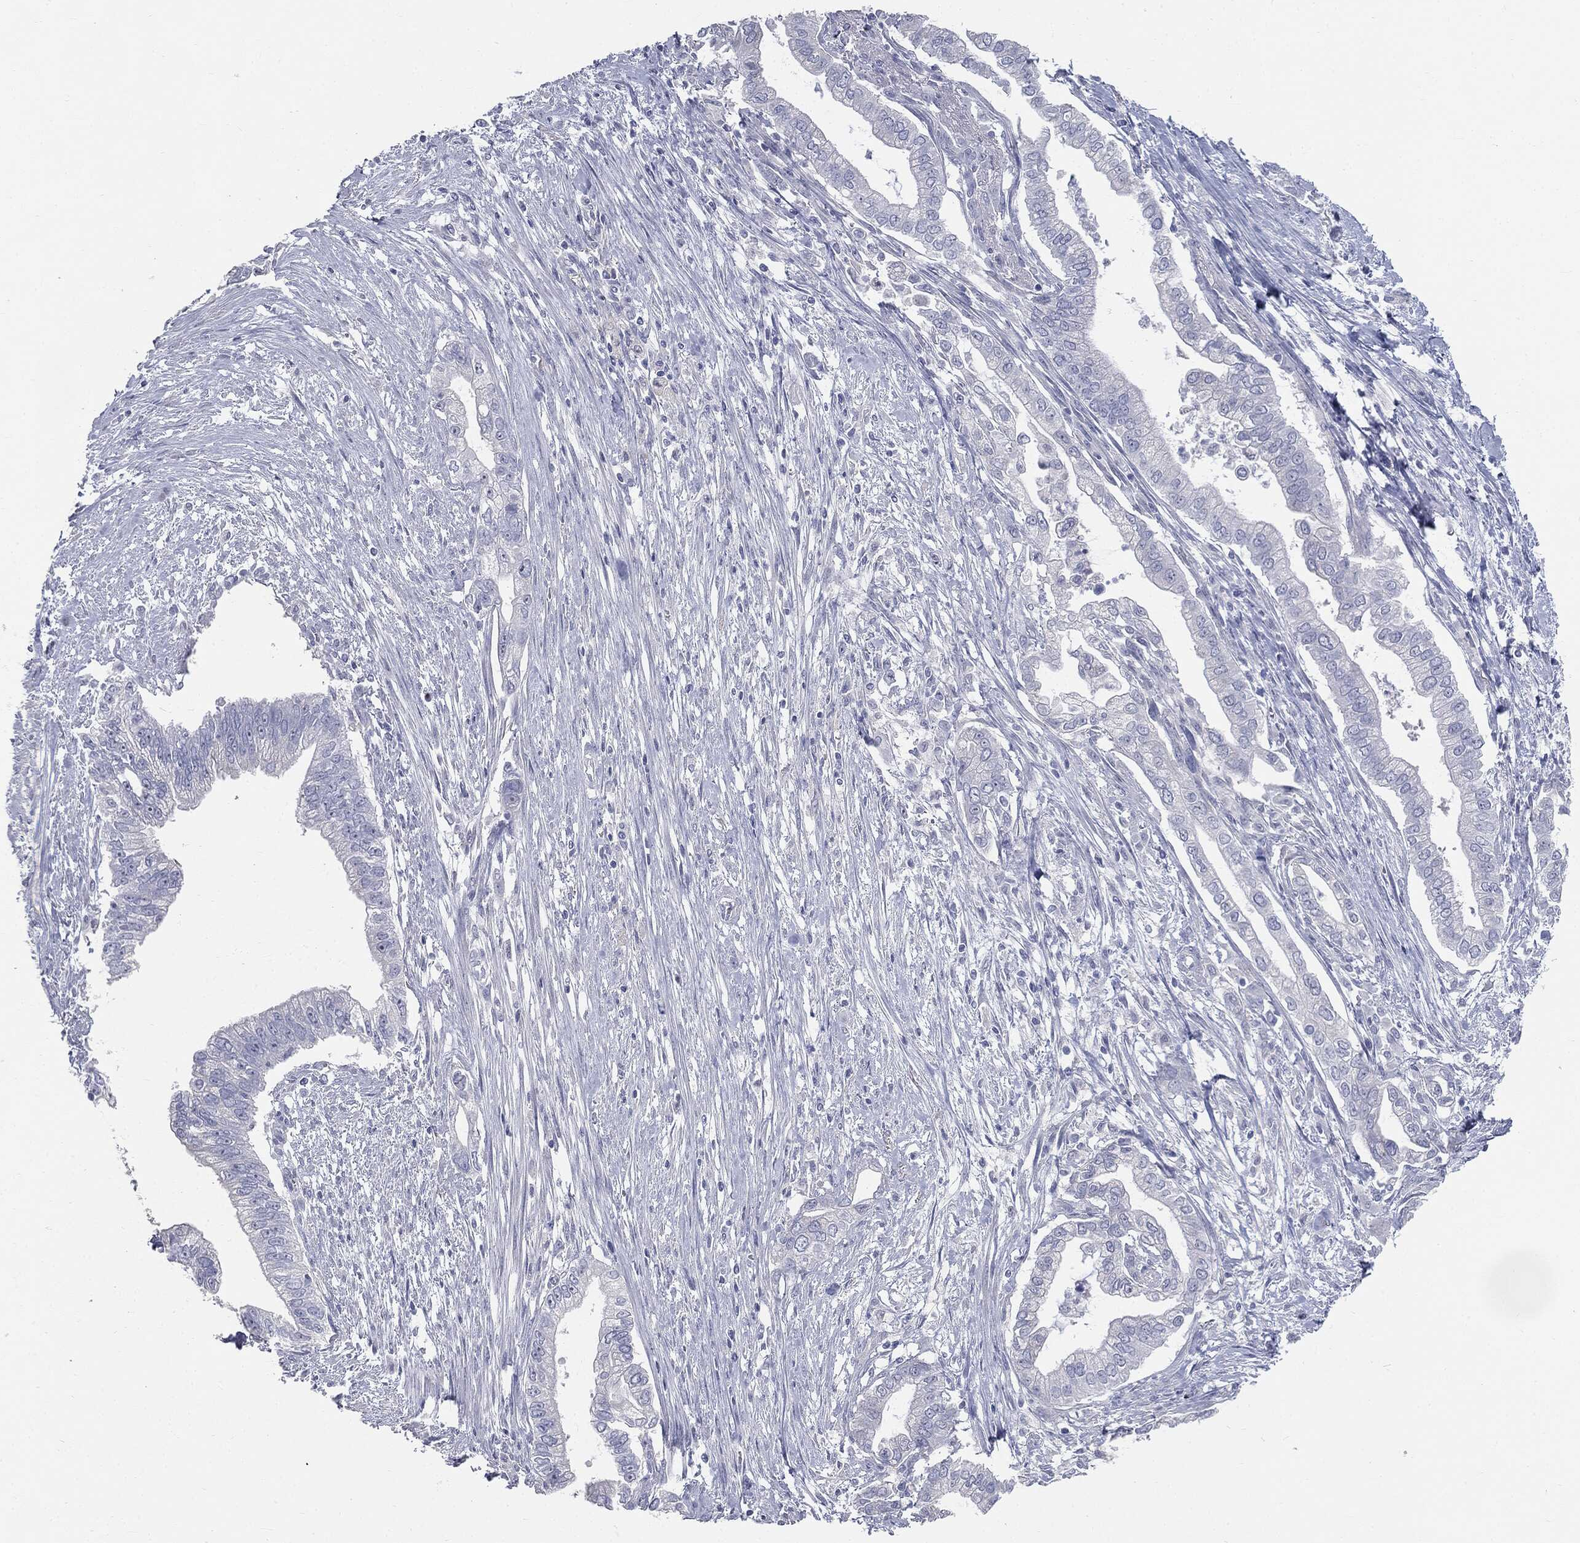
{"staining": {"intensity": "negative", "quantity": "none", "location": "none"}, "tissue": "pancreatic cancer", "cell_type": "Tumor cells", "image_type": "cancer", "snomed": [{"axis": "morphology", "description": "Adenocarcinoma, NOS"}, {"axis": "topography", "description": "Pancreas"}], "caption": "Tumor cells are negative for protein expression in human pancreatic cancer.", "gene": "CUZD1", "patient": {"sex": "male", "age": 70}}